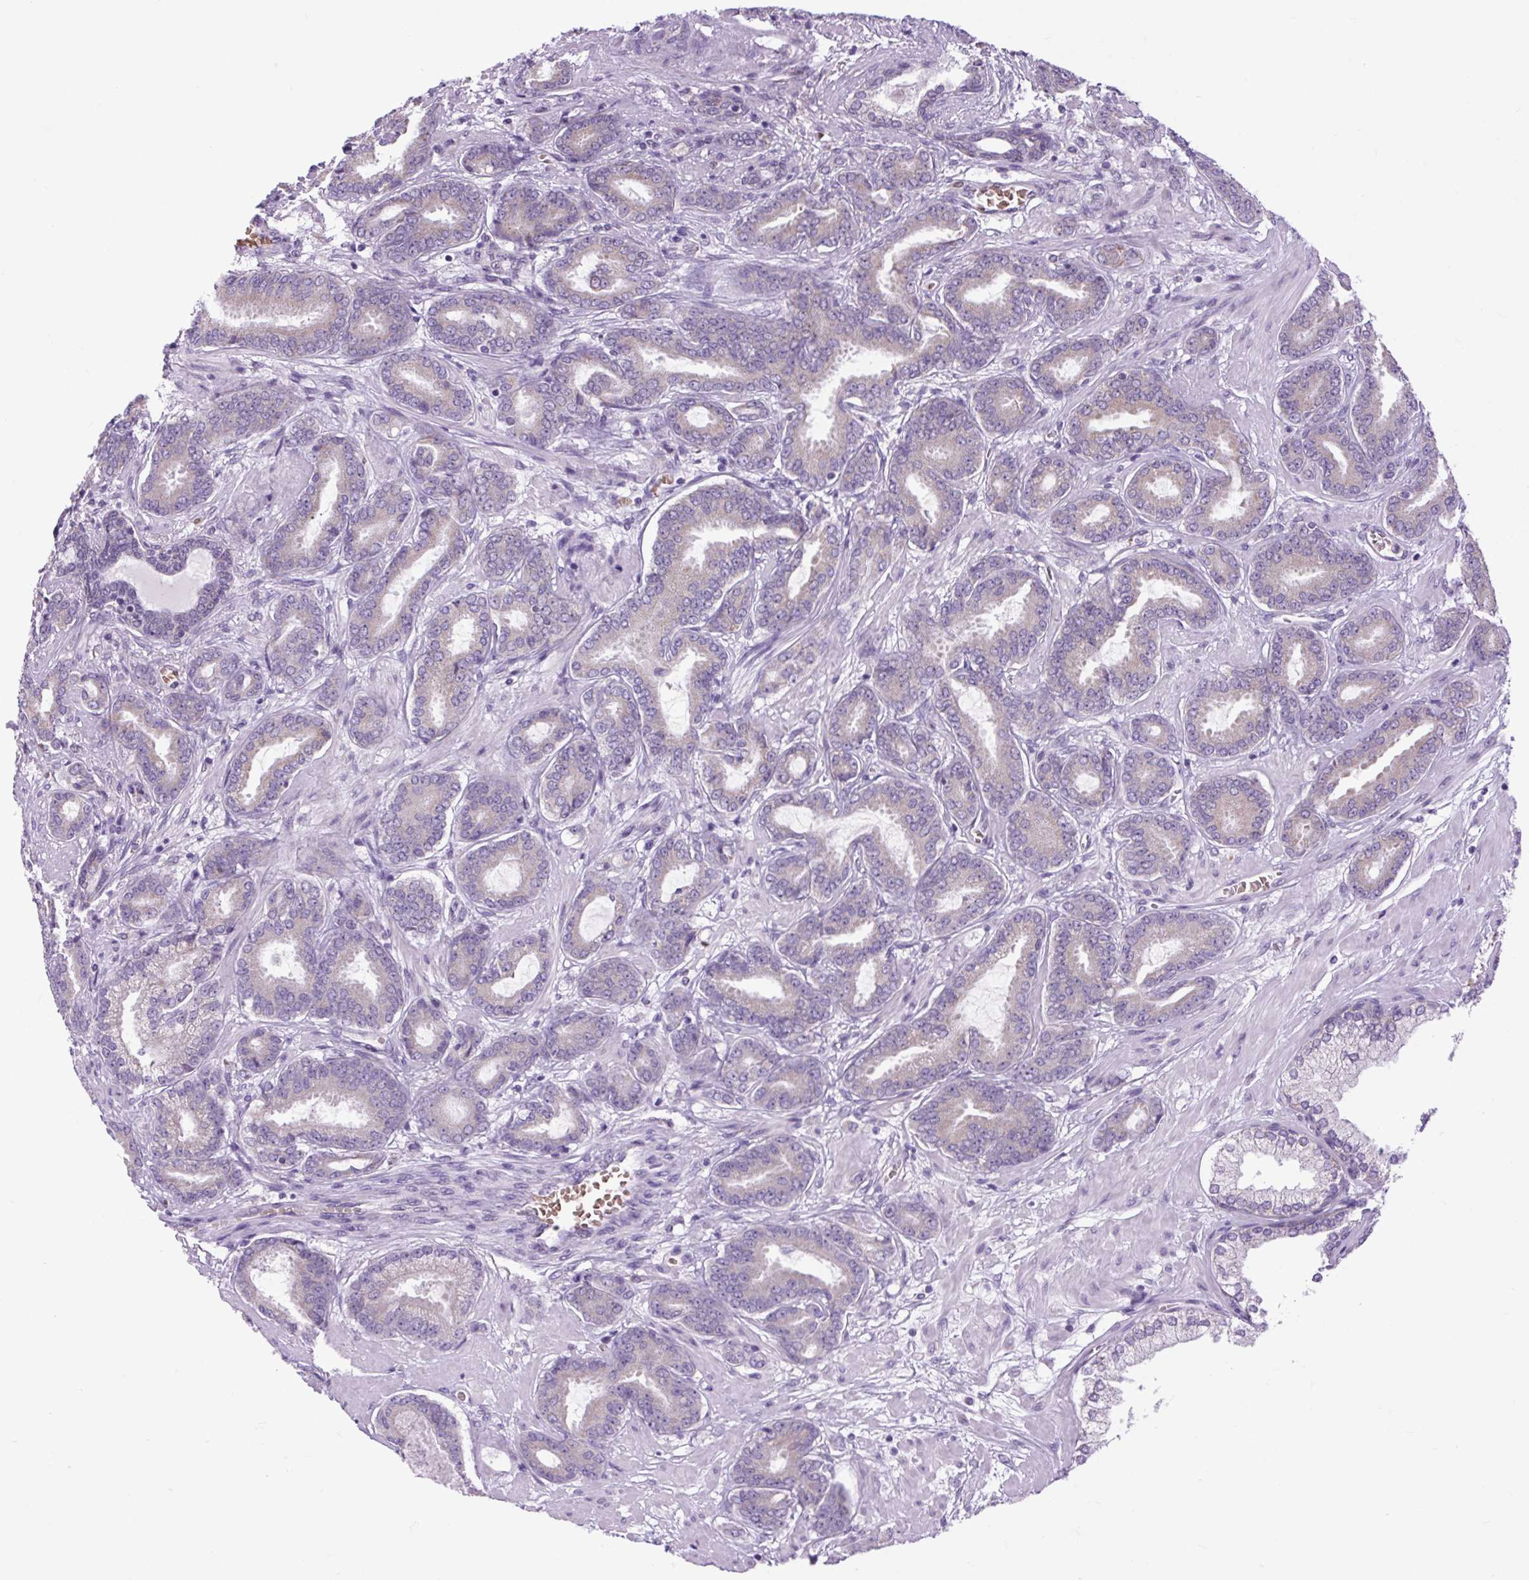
{"staining": {"intensity": "negative", "quantity": "none", "location": "none"}, "tissue": "prostate cancer", "cell_type": "Tumor cells", "image_type": "cancer", "snomed": [{"axis": "morphology", "description": "Adenocarcinoma, Low grade"}, {"axis": "topography", "description": "Prostate and seminal vesicle, NOS"}], "caption": "There is no significant positivity in tumor cells of prostate adenocarcinoma (low-grade). The staining is performed using DAB (3,3'-diaminobenzidine) brown chromogen with nuclei counter-stained in using hematoxylin.", "gene": "SCO2", "patient": {"sex": "male", "age": 61}}